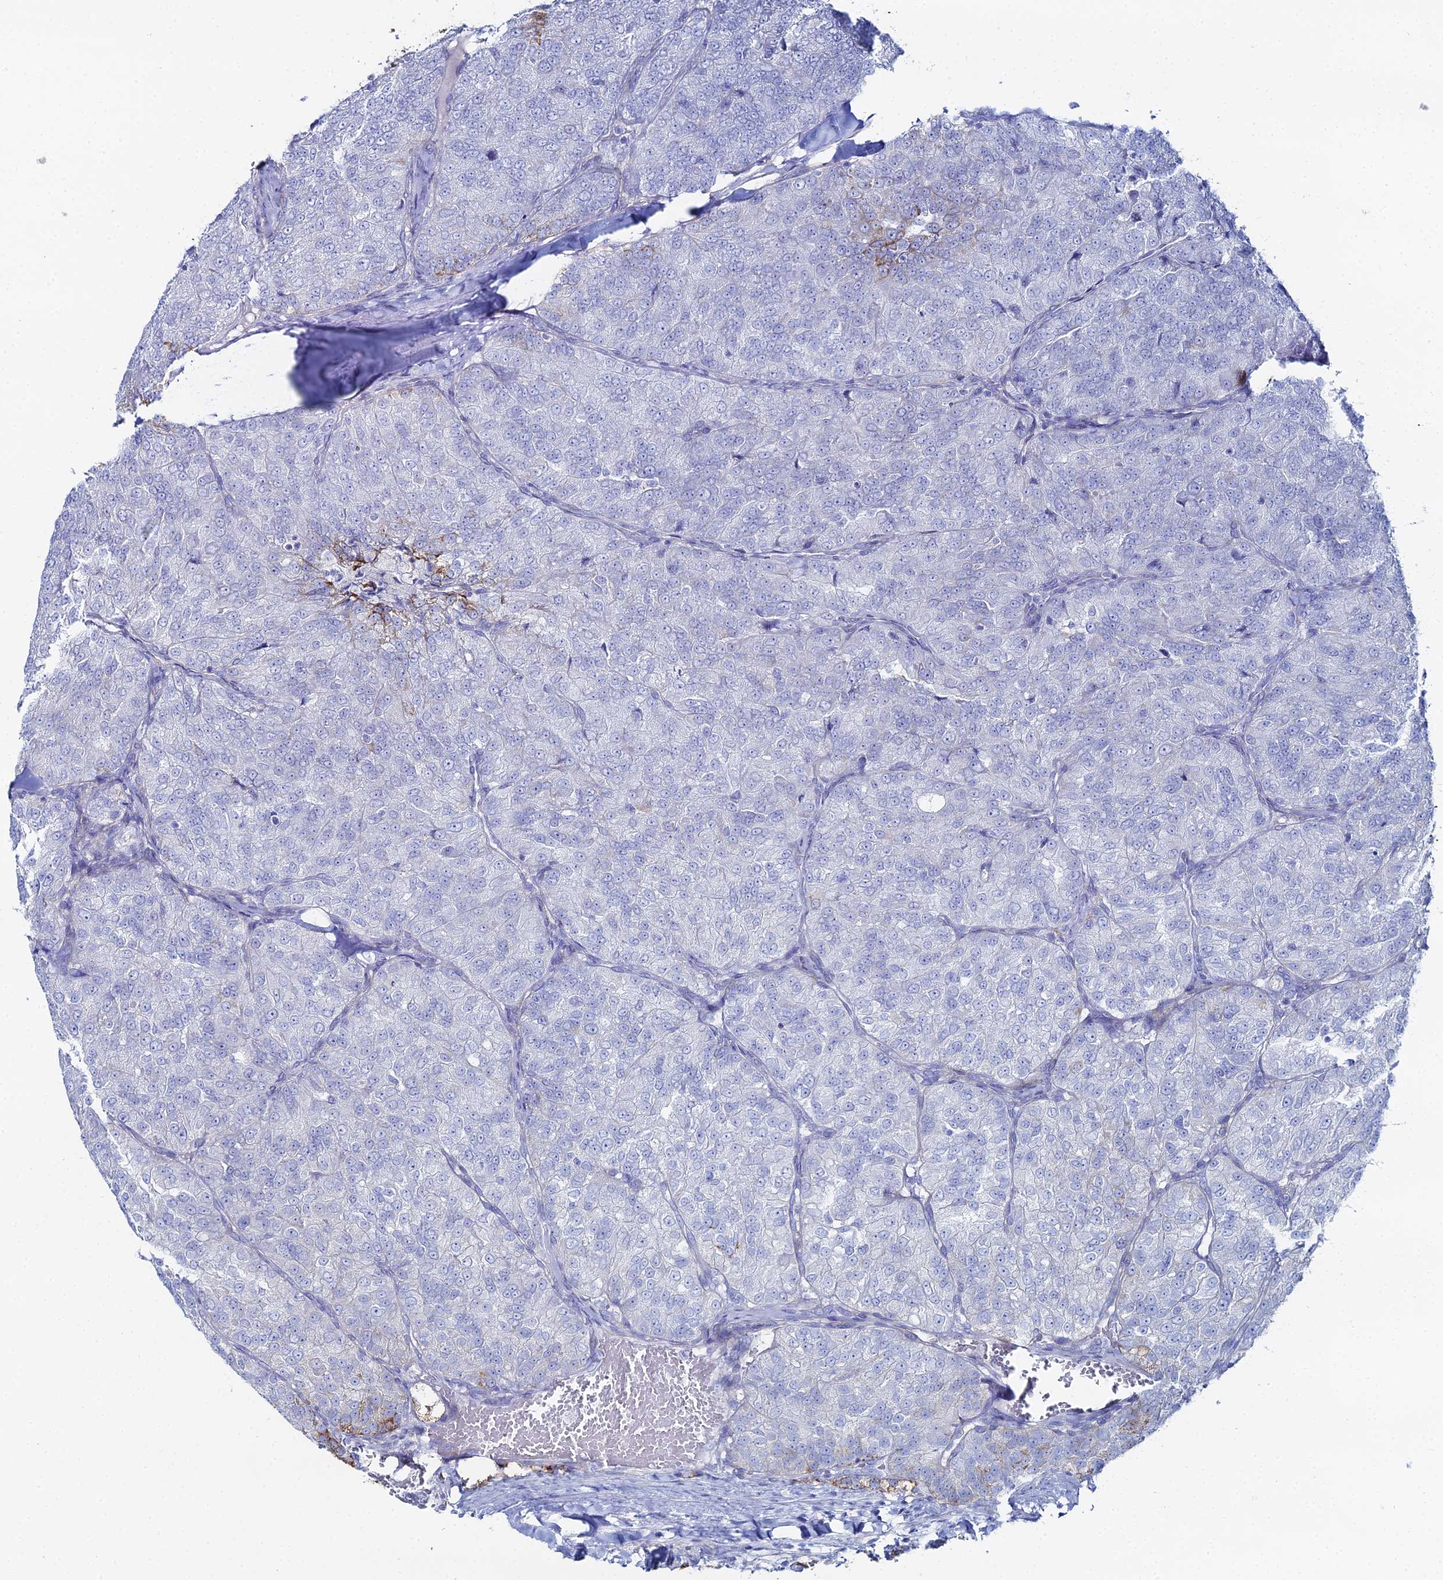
{"staining": {"intensity": "weak", "quantity": "<25%", "location": "cytoplasmic/membranous"}, "tissue": "renal cancer", "cell_type": "Tumor cells", "image_type": "cancer", "snomed": [{"axis": "morphology", "description": "Adenocarcinoma, NOS"}, {"axis": "topography", "description": "Kidney"}], "caption": "Immunohistochemistry (IHC) of human renal adenocarcinoma exhibits no expression in tumor cells.", "gene": "DHX34", "patient": {"sex": "female", "age": 63}}